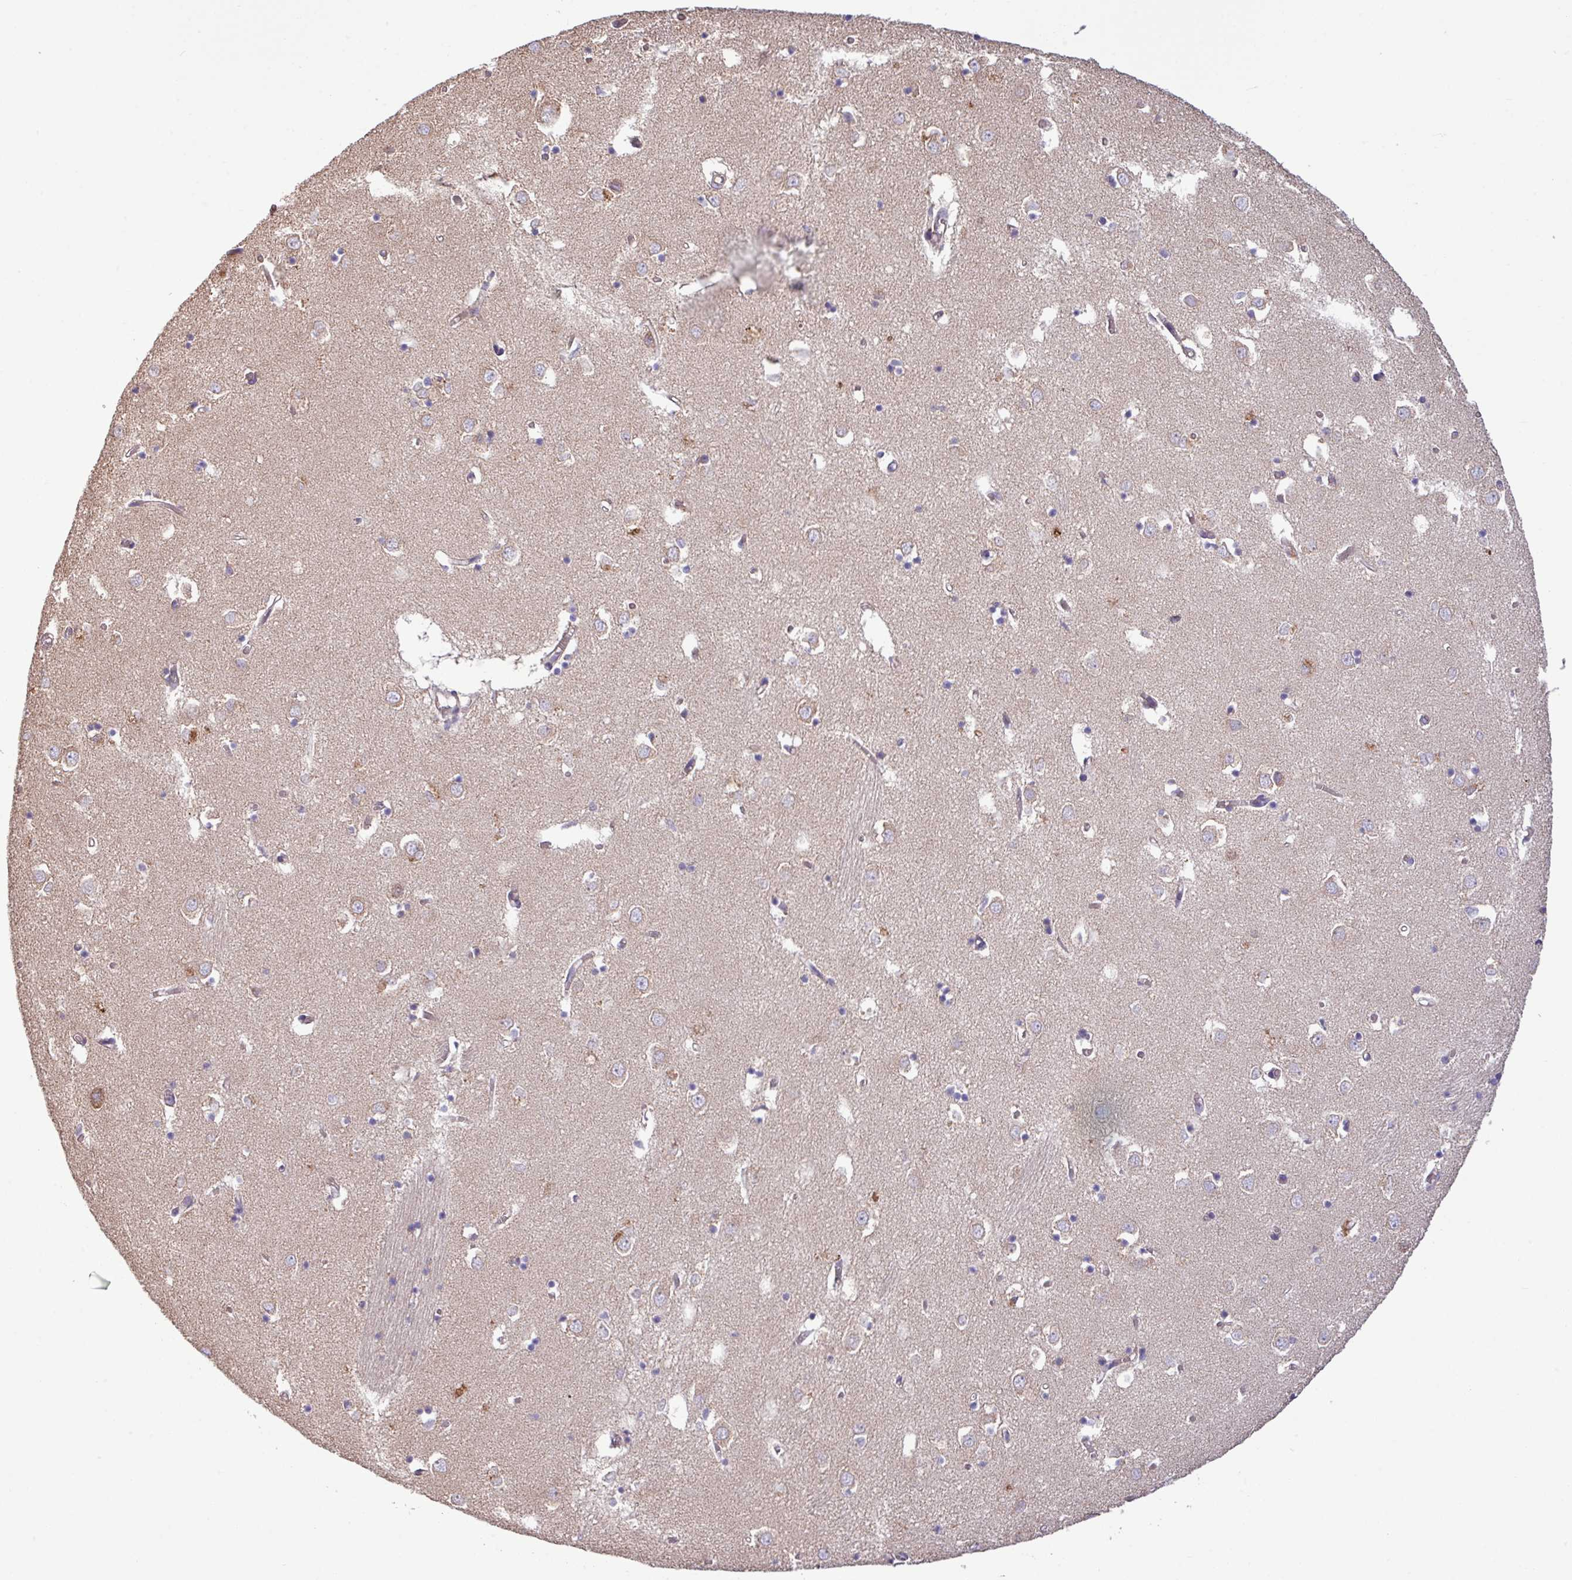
{"staining": {"intensity": "negative", "quantity": "none", "location": "none"}, "tissue": "caudate", "cell_type": "Glial cells", "image_type": "normal", "snomed": [{"axis": "morphology", "description": "Normal tissue, NOS"}, {"axis": "topography", "description": "Lateral ventricle wall"}], "caption": "Immunohistochemistry of unremarkable caudate reveals no staining in glial cells.", "gene": "PPM1J", "patient": {"sex": "male", "age": 70}}